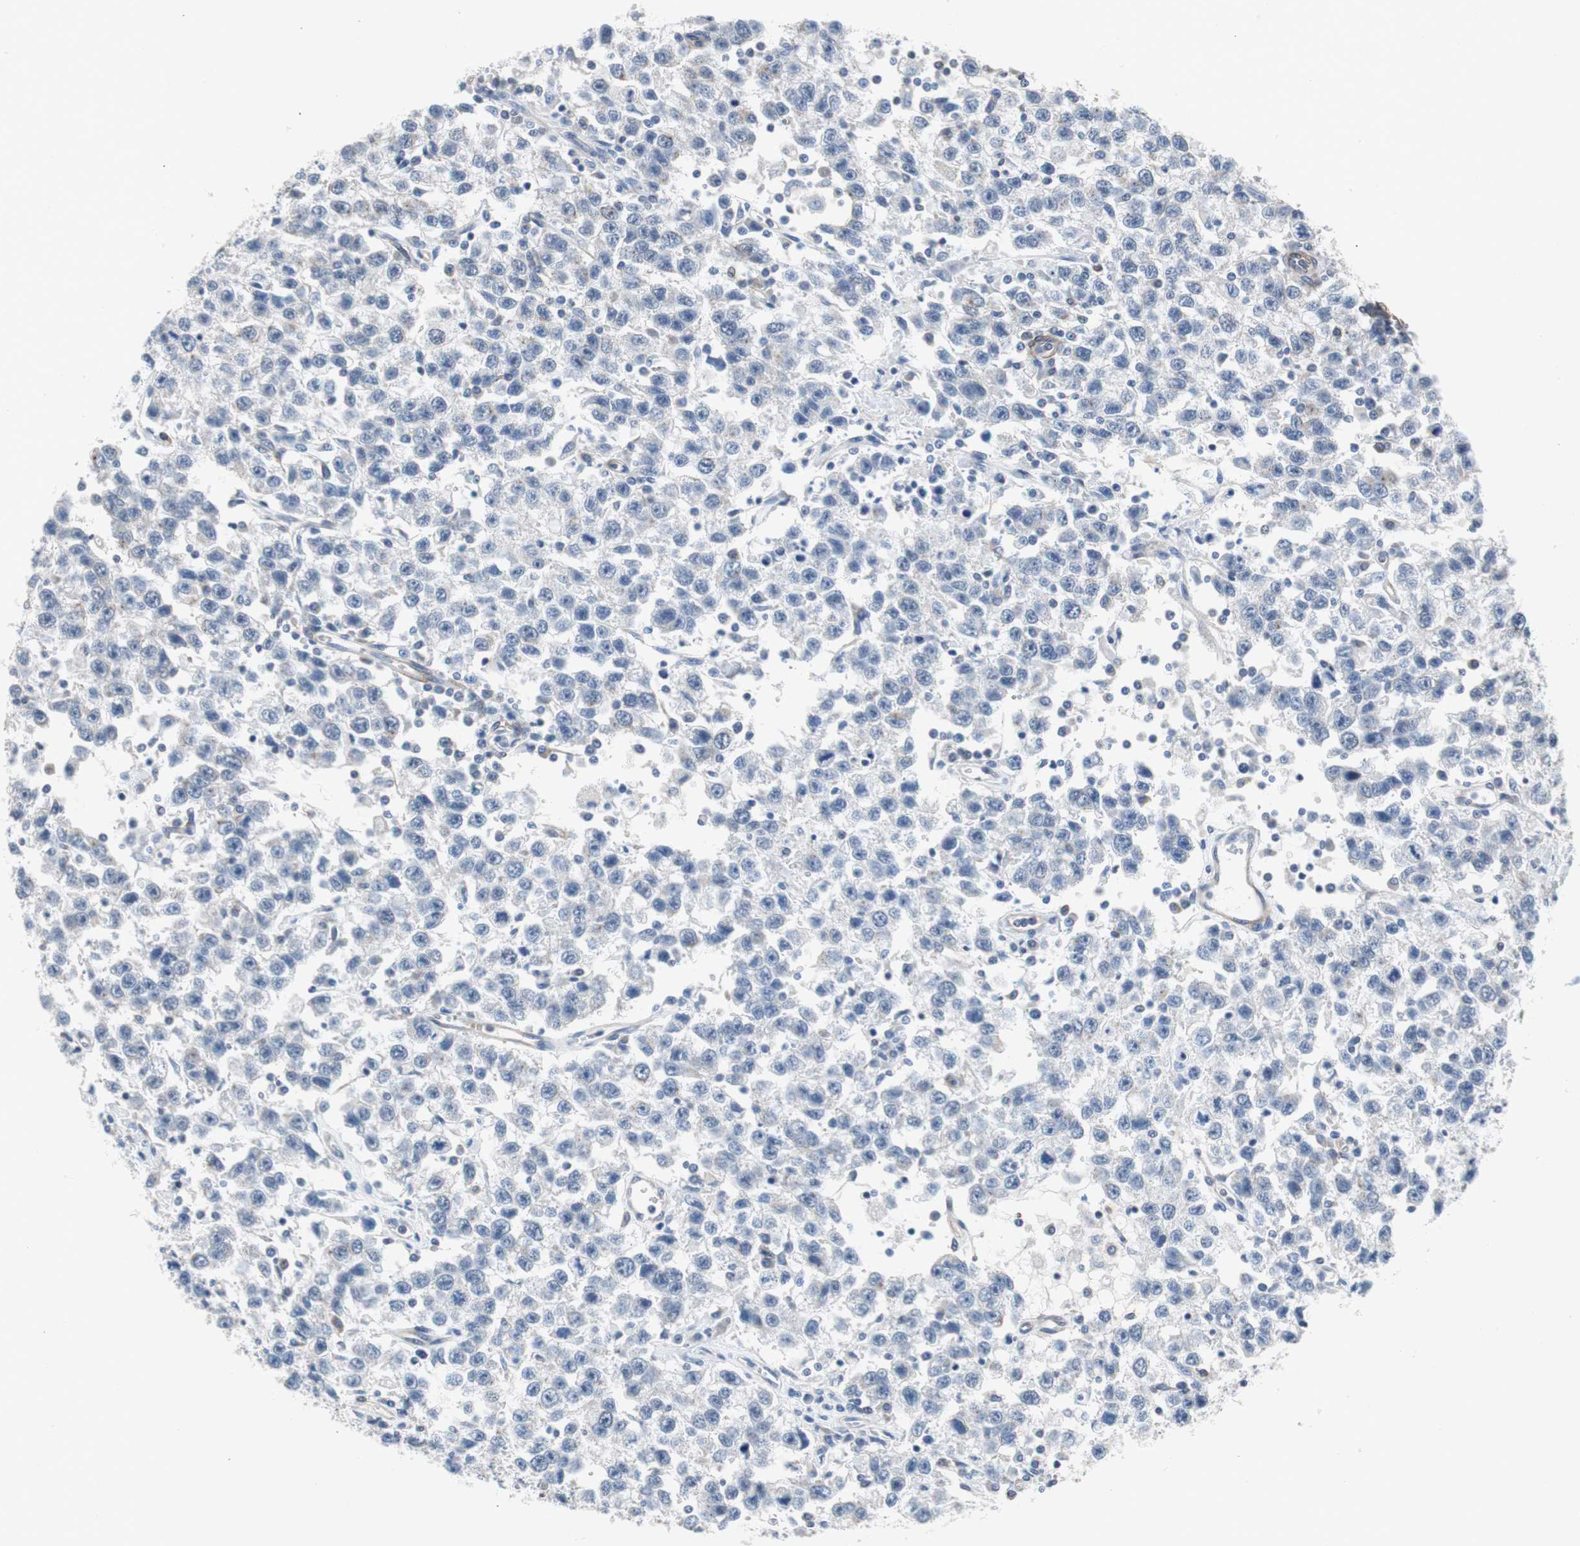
{"staining": {"intensity": "negative", "quantity": "none", "location": "none"}, "tissue": "testis cancer", "cell_type": "Tumor cells", "image_type": "cancer", "snomed": [{"axis": "morphology", "description": "Seminoma, NOS"}, {"axis": "topography", "description": "Testis"}], "caption": "Immunohistochemistry of human testis seminoma reveals no positivity in tumor cells.", "gene": "KIF3B", "patient": {"sex": "male", "age": 41}}